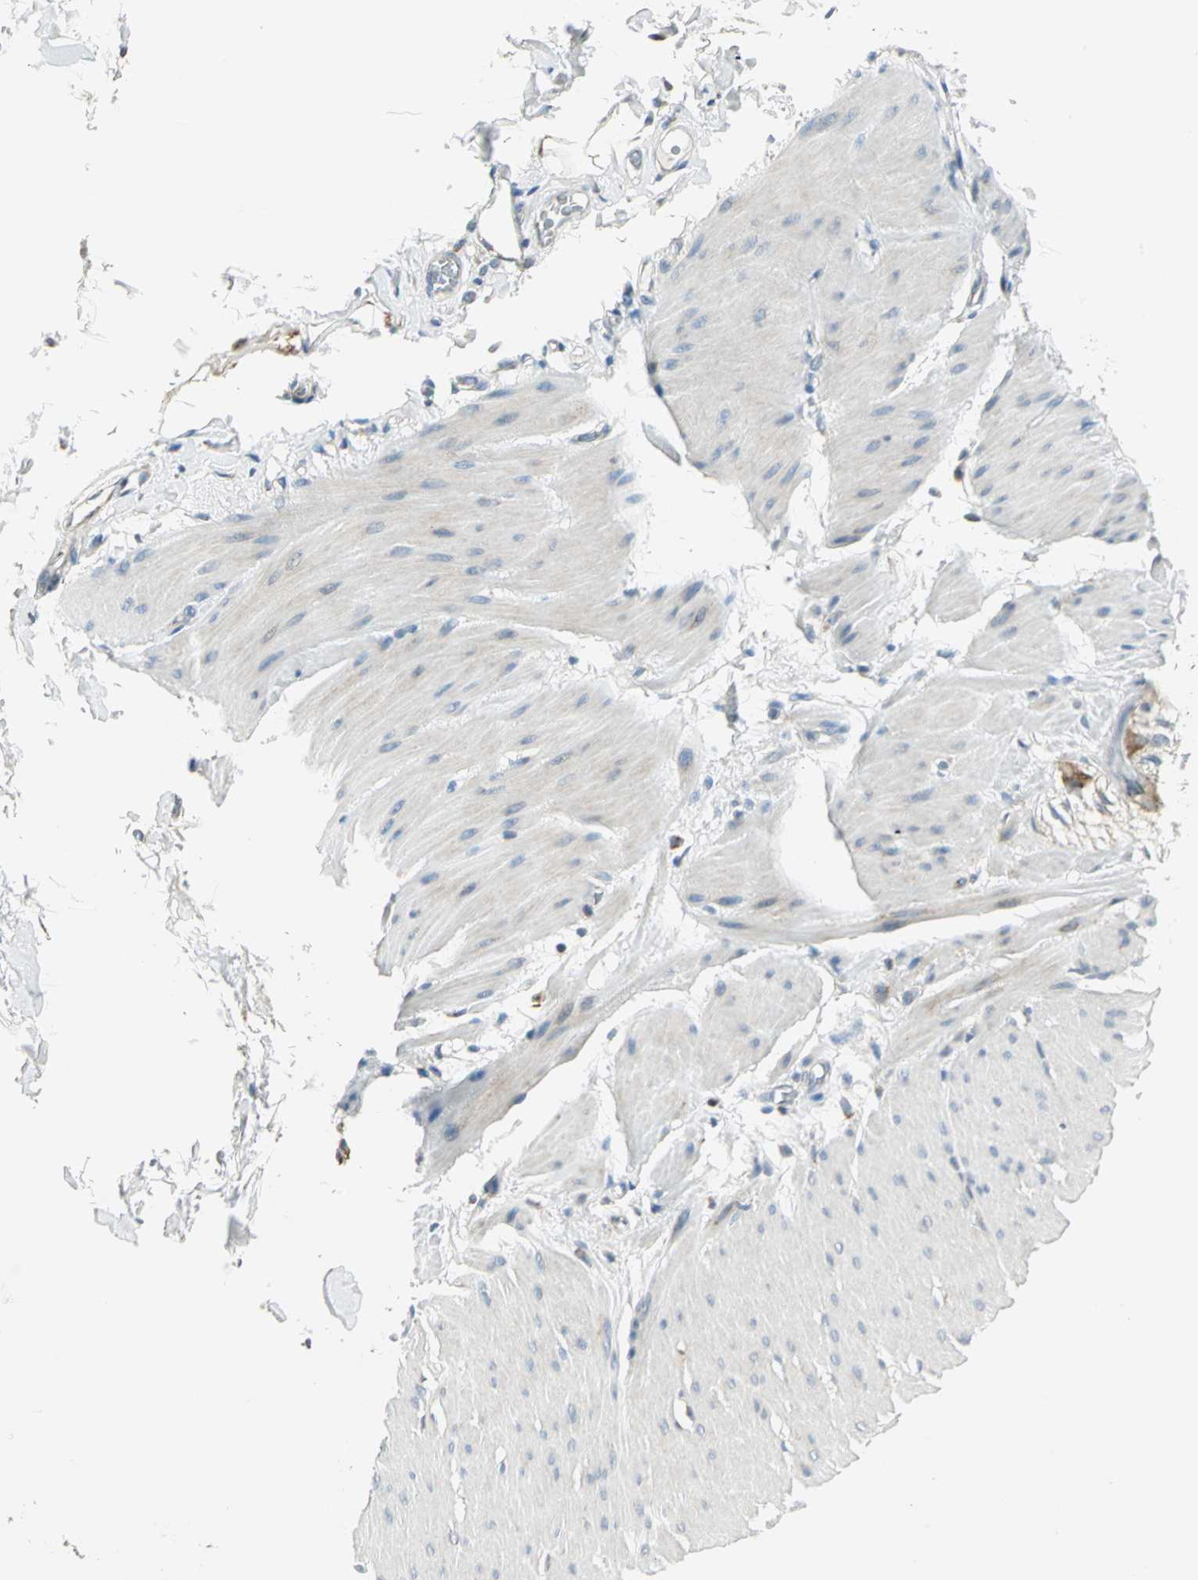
{"staining": {"intensity": "weak", "quantity": "<25%", "location": "cytoplasmic/membranous"}, "tissue": "smooth muscle", "cell_type": "Smooth muscle cells", "image_type": "normal", "snomed": [{"axis": "morphology", "description": "Normal tissue, NOS"}, {"axis": "topography", "description": "Smooth muscle"}, {"axis": "topography", "description": "Colon"}], "caption": "The photomicrograph exhibits no staining of smooth muscle cells in normal smooth muscle.", "gene": "ACADM", "patient": {"sex": "male", "age": 67}}